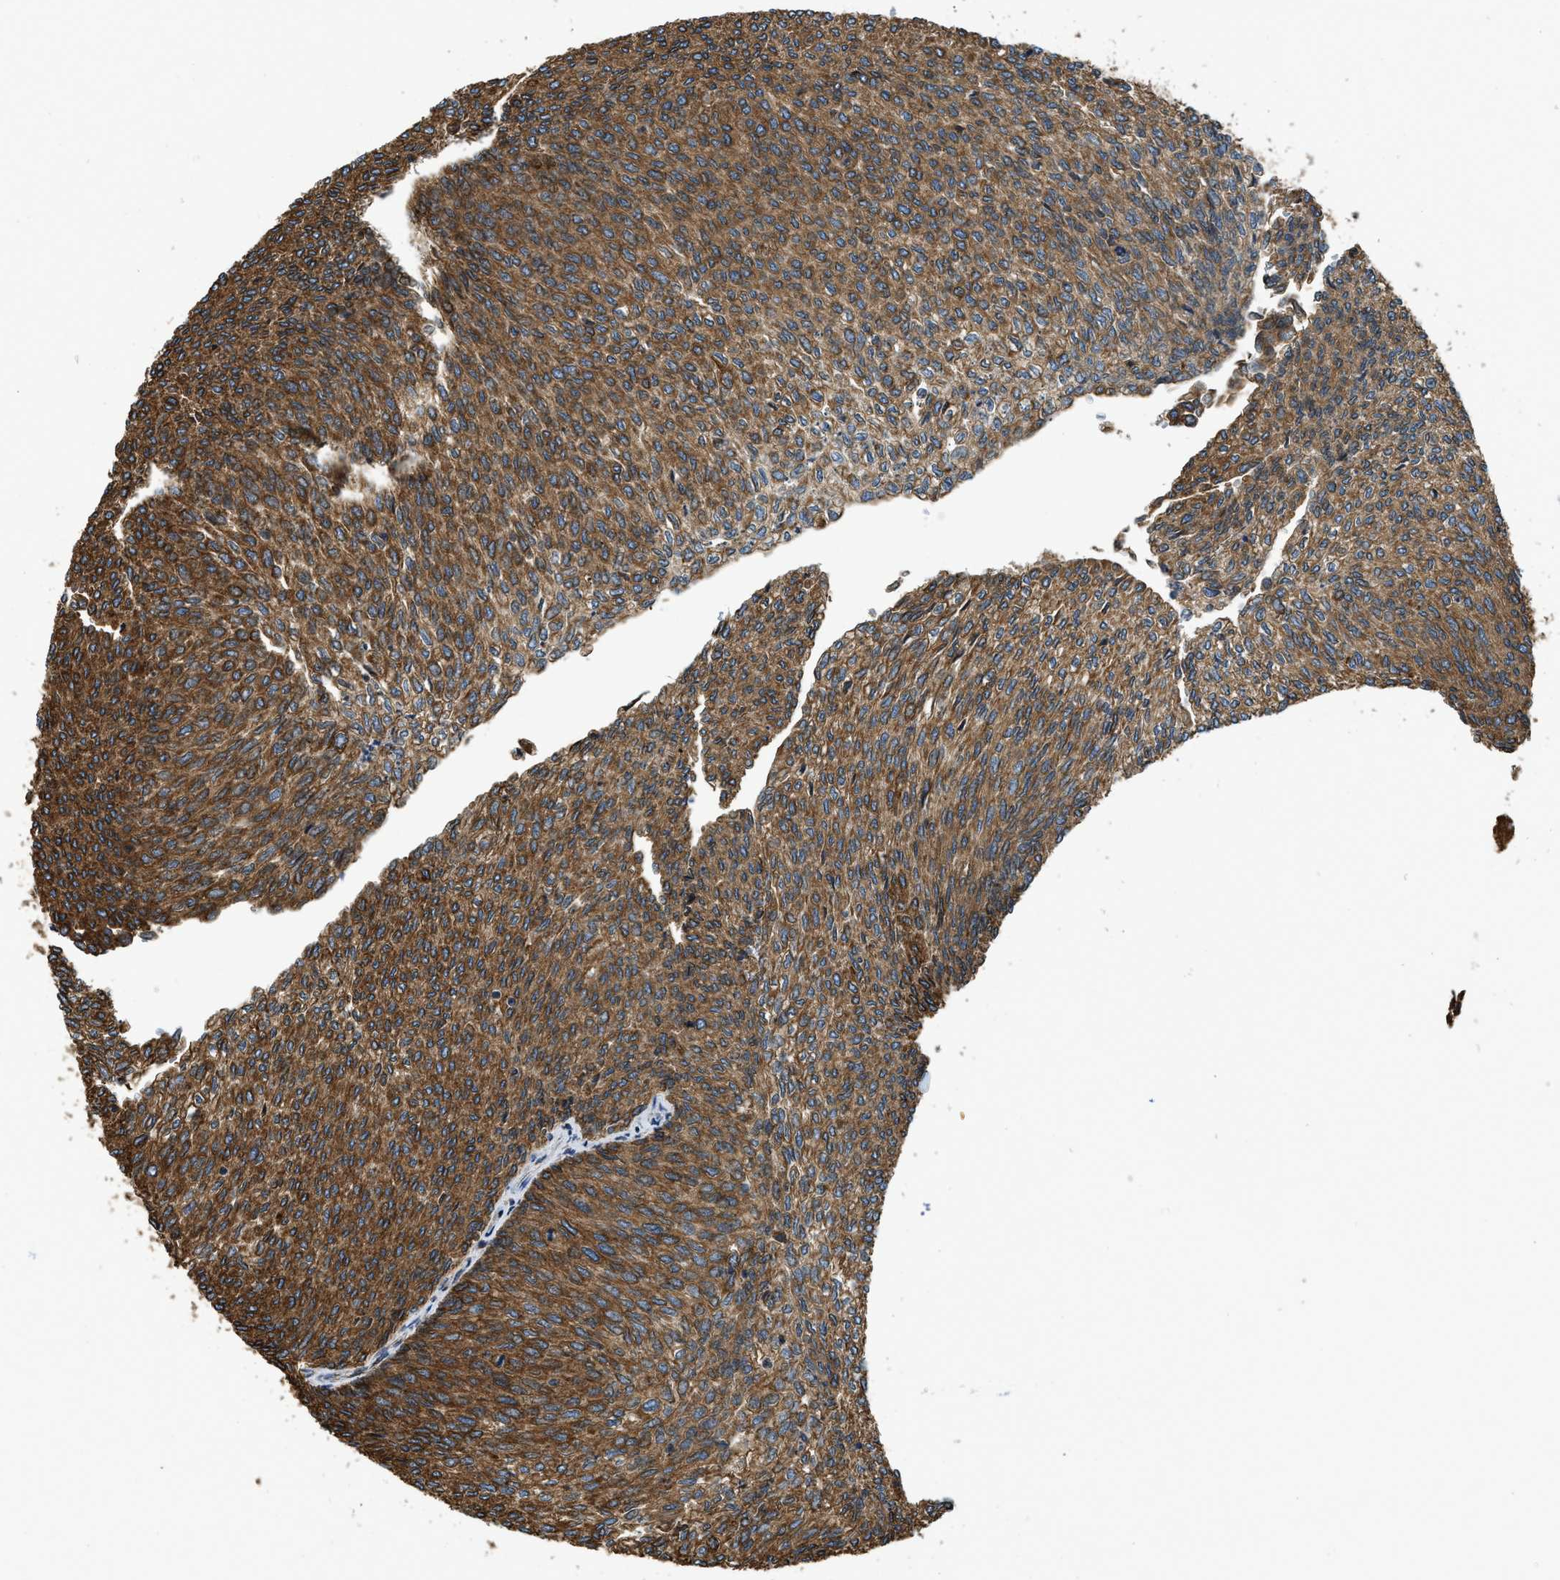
{"staining": {"intensity": "strong", "quantity": ">75%", "location": "cytoplasmic/membranous"}, "tissue": "urothelial cancer", "cell_type": "Tumor cells", "image_type": "cancer", "snomed": [{"axis": "morphology", "description": "Urothelial carcinoma, Low grade"}, {"axis": "topography", "description": "Urinary bladder"}], "caption": "Protein expression analysis of urothelial carcinoma (low-grade) reveals strong cytoplasmic/membranous expression in approximately >75% of tumor cells.", "gene": "BCAP31", "patient": {"sex": "female", "age": 79}}